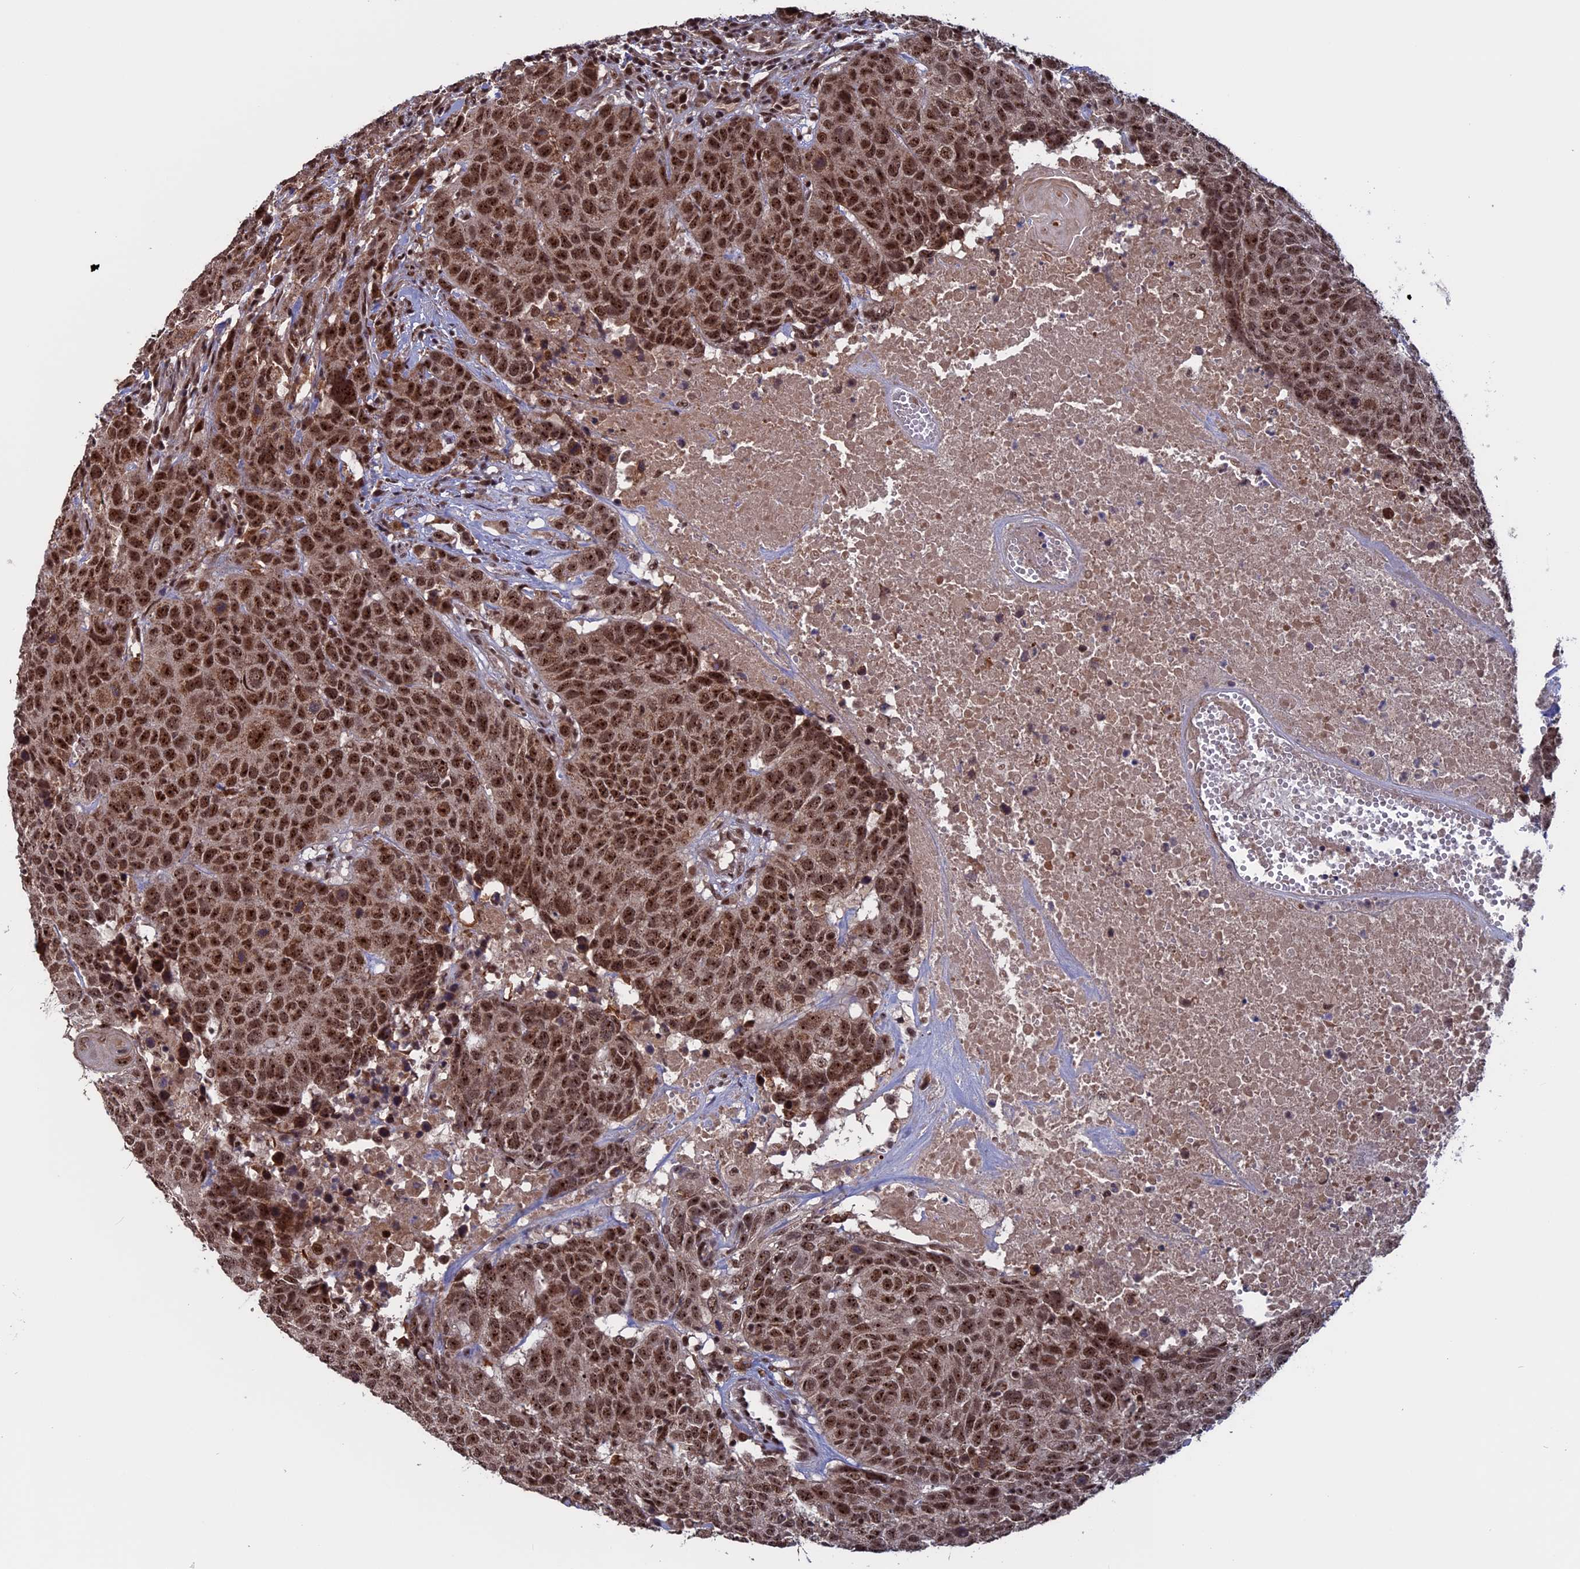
{"staining": {"intensity": "strong", "quantity": ">75%", "location": "nuclear"}, "tissue": "head and neck cancer", "cell_type": "Tumor cells", "image_type": "cancer", "snomed": [{"axis": "morphology", "description": "Squamous cell carcinoma, NOS"}, {"axis": "topography", "description": "Head-Neck"}], "caption": "High-power microscopy captured an IHC image of head and neck cancer, revealing strong nuclear expression in about >75% of tumor cells.", "gene": "CACTIN", "patient": {"sex": "male", "age": 66}}